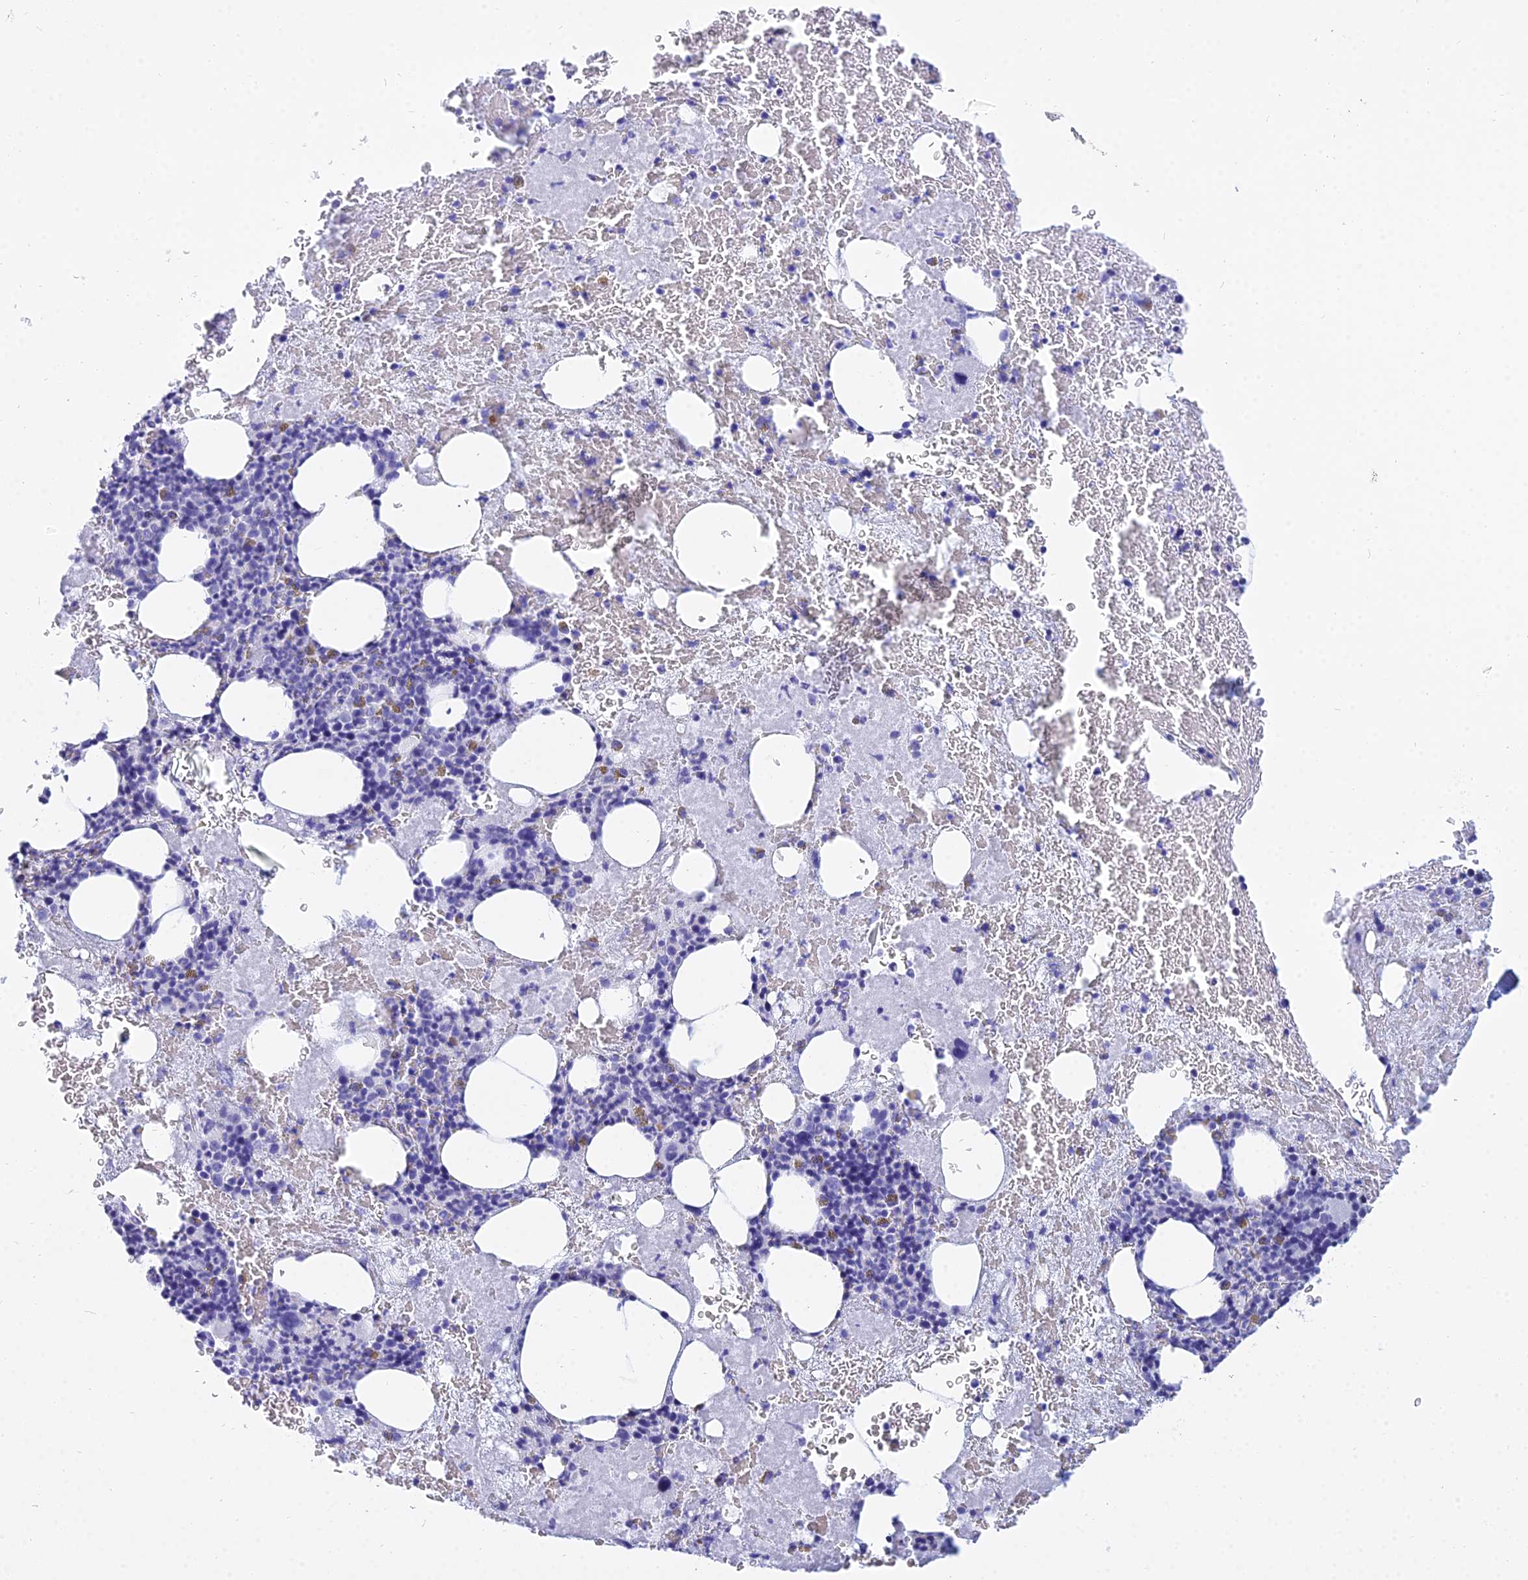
{"staining": {"intensity": "weak", "quantity": "<25%", "location": "cytoplasmic/membranous"}, "tissue": "bone marrow", "cell_type": "Hematopoietic cells", "image_type": "normal", "snomed": [{"axis": "morphology", "description": "Normal tissue, NOS"}, {"axis": "topography", "description": "Bone marrow"}], "caption": "High power microscopy micrograph of an immunohistochemistry (IHC) histopathology image of benign bone marrow, revealing no significant expression in hematopoietic cells. (Immunohistochemistry, brightfield microscopy, high magnification).", "gene": "PATE4", "patient": {"sex": "male", "age": 53}}